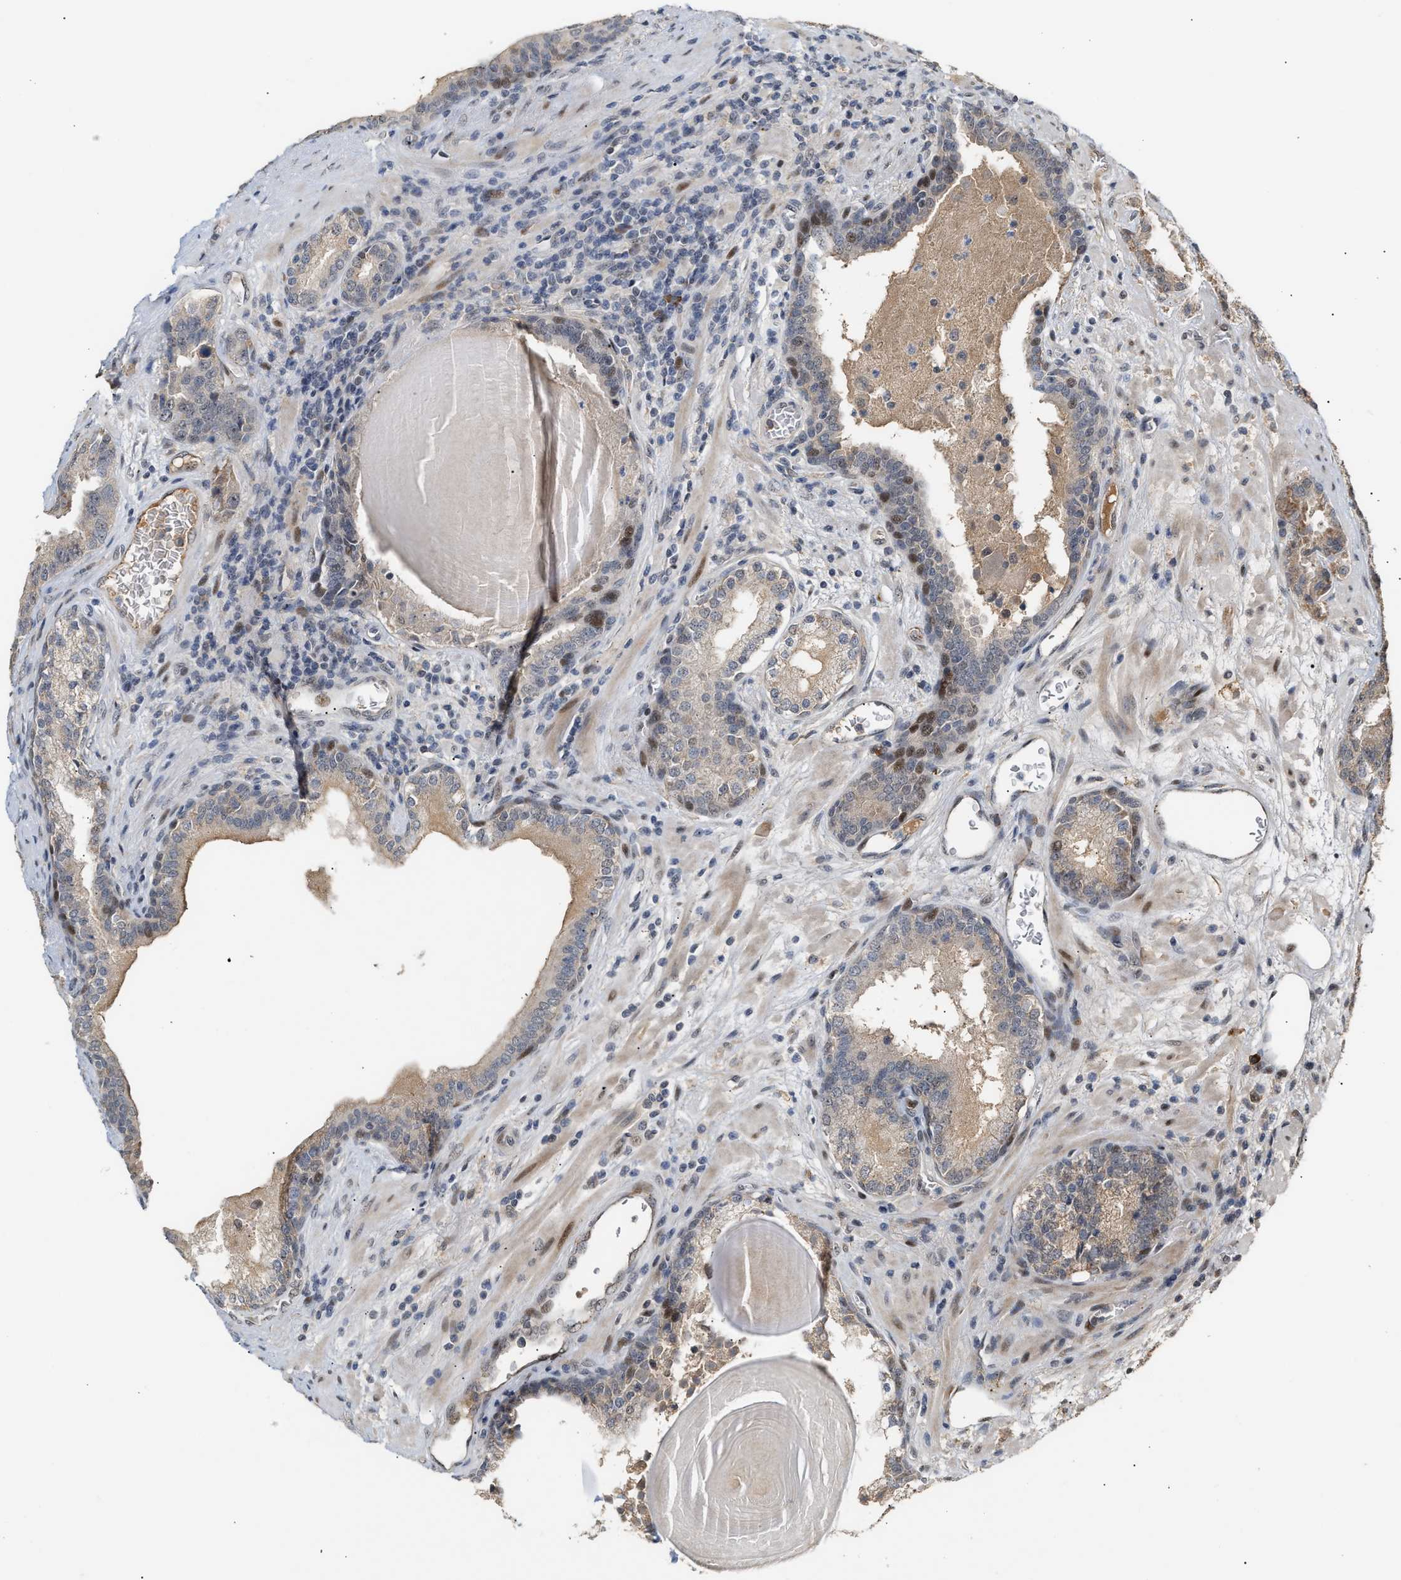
{"staining": {"intensity": "moderate", "quantity": "<25%", "location": "nuclear"}, "tissue": "prostate cancer", "cell_type": "Tumor cells", "image_type": "cancer", "snomed": [{"axis": "morphology", "description": "Adenocarcinoma, High grade"}, {"axis": "topography", "description": "Prostate"}], "caption": "IHC of human prostate cancer reveals low levels of moderate nuclear expression in about <25% of tumor cells.", "gene": "ZFAND5", "patient": {"sex": "male", "age": 60}}